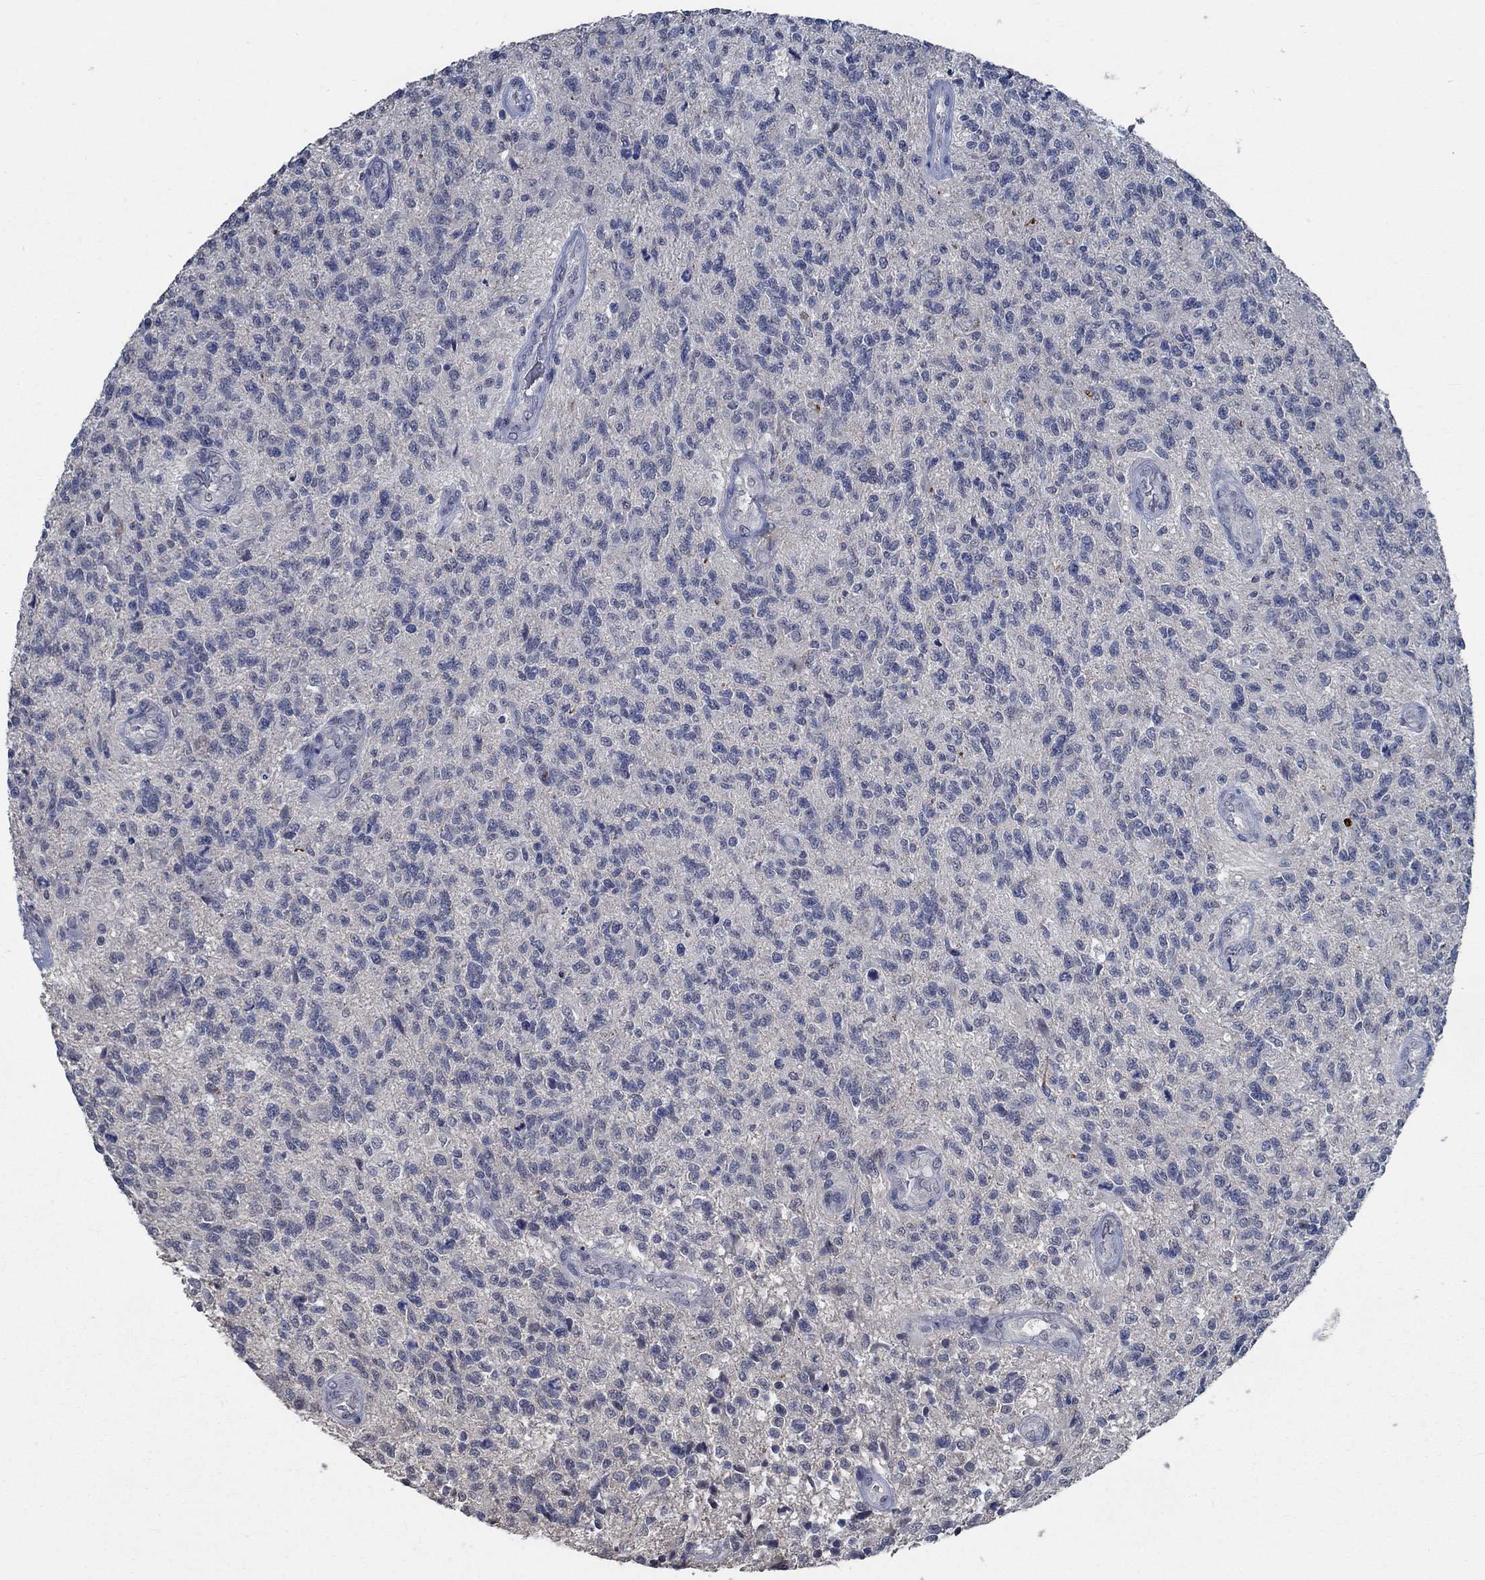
{"staining": {"intensity": "negative", "quantity": "none", "location": "none"}, "tissue": "glioma", "cell_type": "Tumor cells", "image_type": "cancer", "snomed": [{"axis": "morphology", "description": "Glioma, malignant, High grade"}, {"axis": "topography", "description": "Brain"}], "caption": "This histopathology image is of glioma stained with IHC to label a protein in brown with the nuclei are counter-stained blue. There is no expression in tumor cells.", "gene": "OBSCN", "patient": {"sex": "male", "age": 56}}